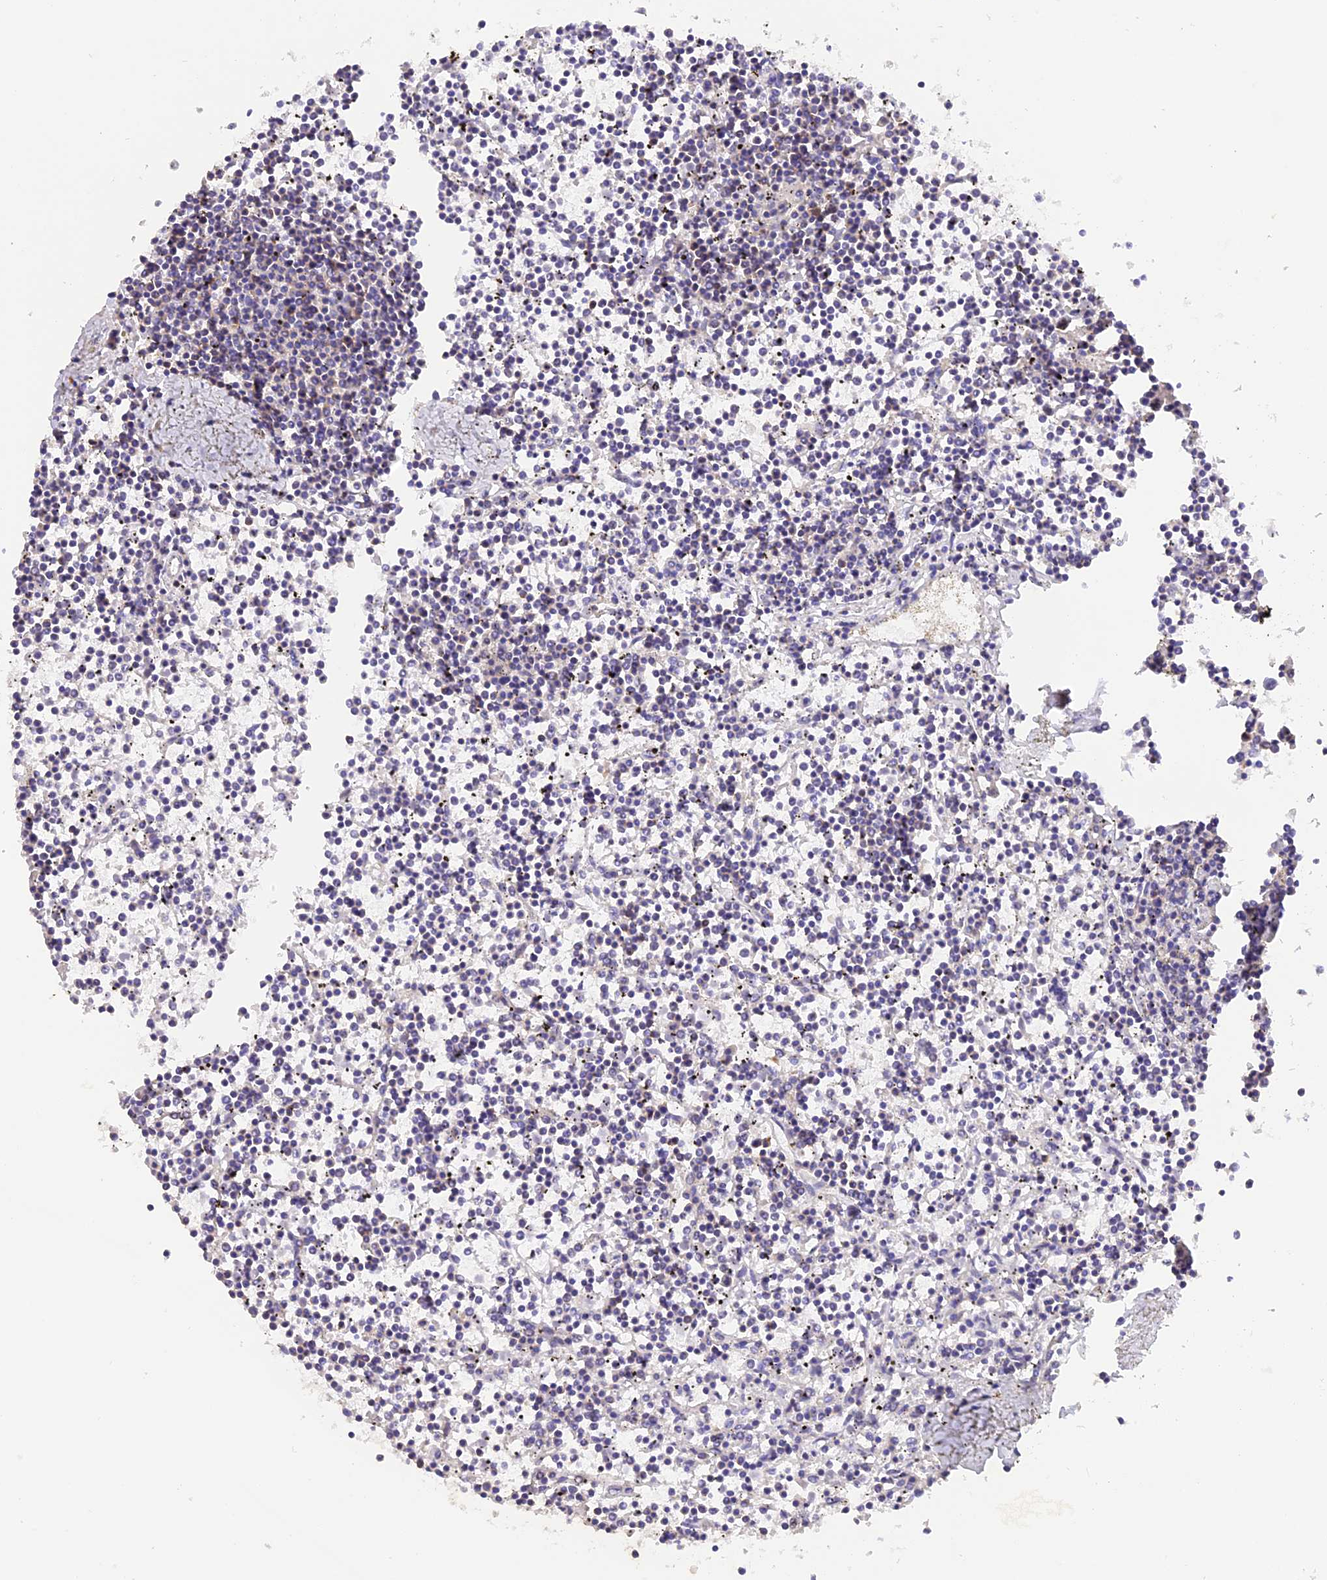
{"staining": {"intensity": "negative", "quantity": "none", "location": "none"}, "tissue": "lymphoma", "cell_type": "Tumor cells", "image_type": "cancer", "snomed": [{"axis": "morphology", "description": "Malignant lymphoma, non-Hodgkin's type, Low grade"}, {"axis": "topography", "description": "Spleen"}], "caption": "A high-resolution histopathology image shows immunohistochemistry (IHC) staining of lymphoma, which reveals no significant expression in tumor cells.", "gene": "FAM193A", "patient": {"sex": "female", "age": 19}}